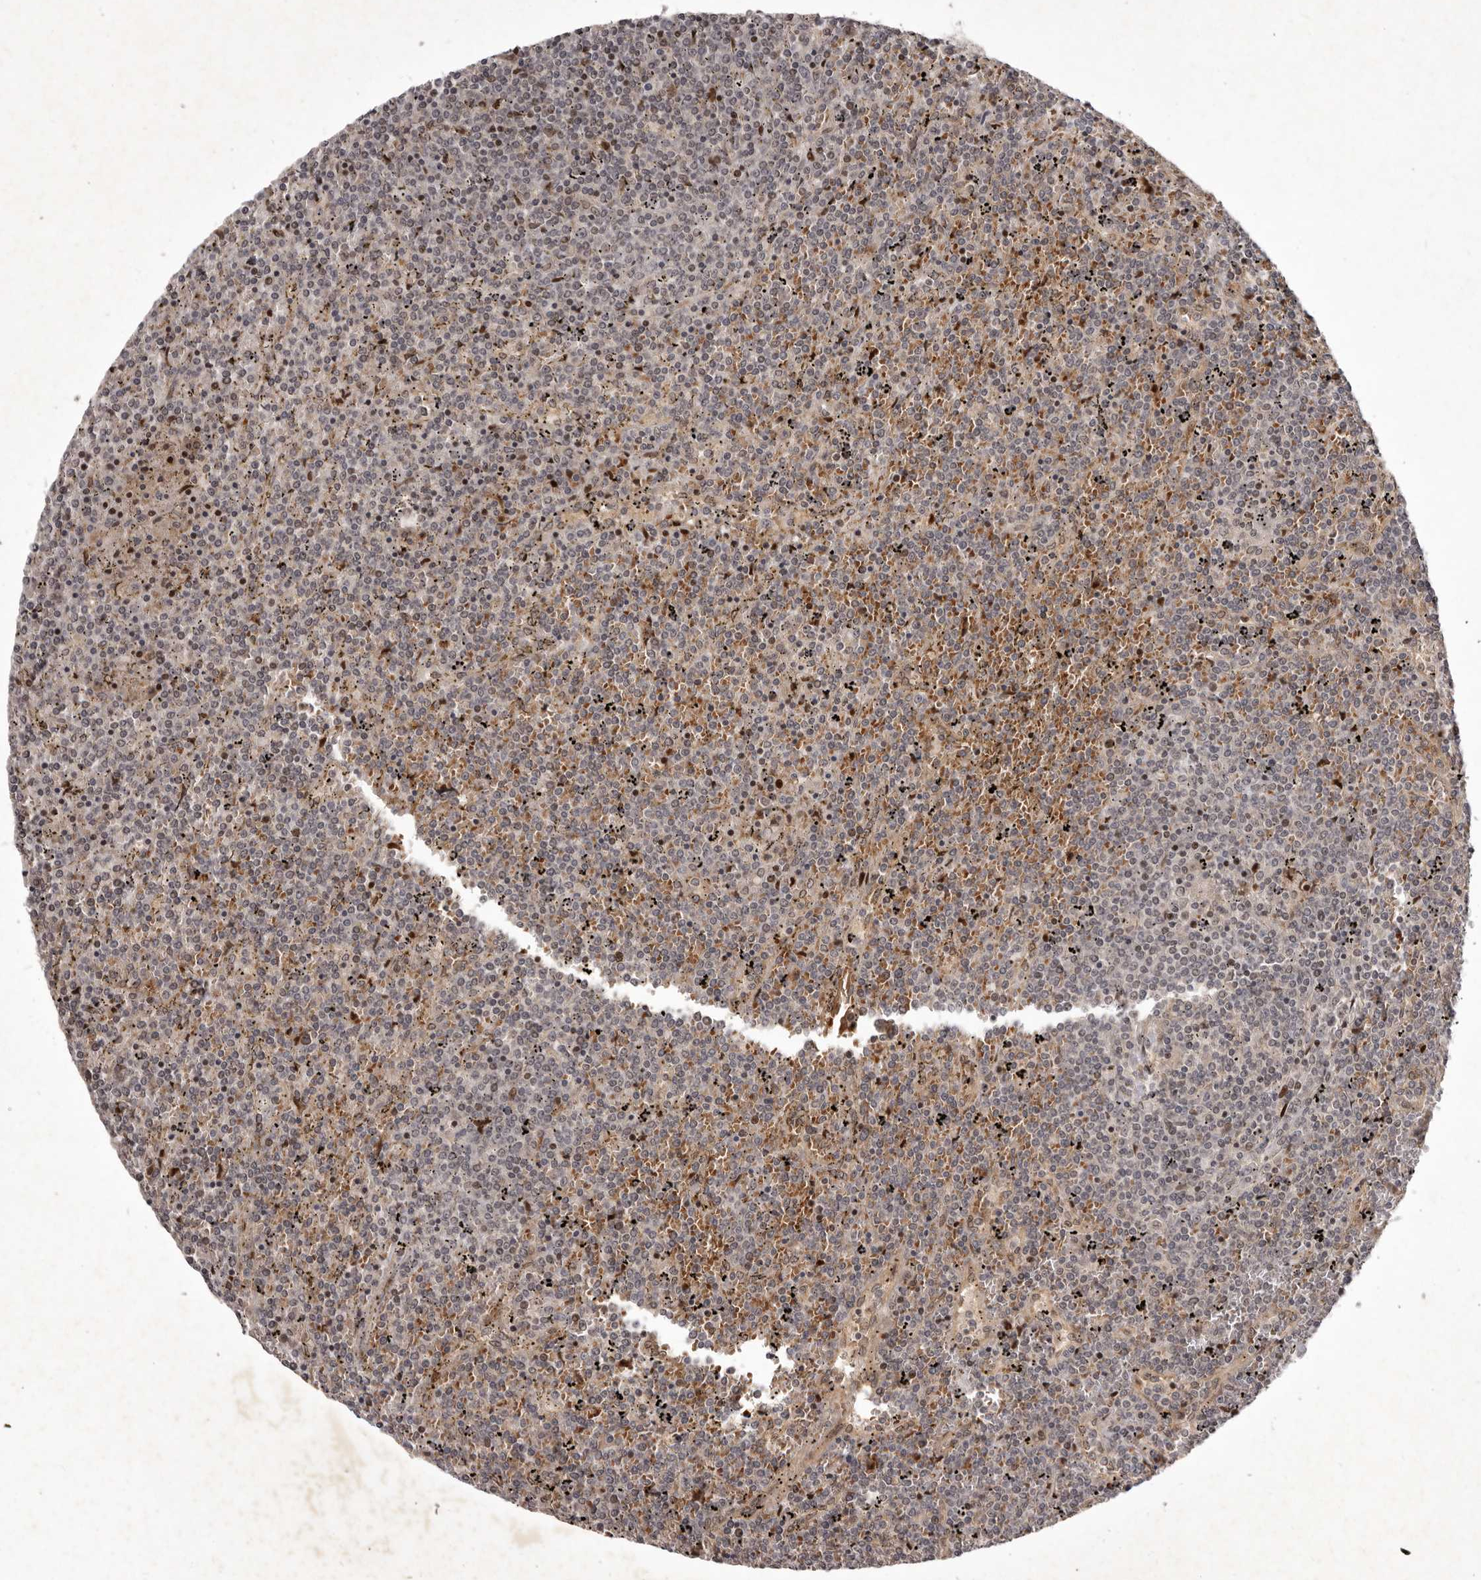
{"staining": {"intensity": "weak", "quantity": "25%-75%", "location": "cytoplasmic/membranous"}, "tissue": "lymphoma", "cell_type": "Tumor cells", "image_type": "cancer", "snomed": [{"axis": "morphology", "description": "Malignant lymphoma, non-Hodgkin's type, Low grade"}, {"axis": "topography", "description": "Spleen"}], "caption": "Low-grade malignant lymphoma, non-Hodgkin's type stained with a brown dye shows weak cytoplasmic/membranous positive expression in approximately 25%-75% of tumor cells.", "gene": "ABL1", "patient": {"sex": "female", "age": 19}}